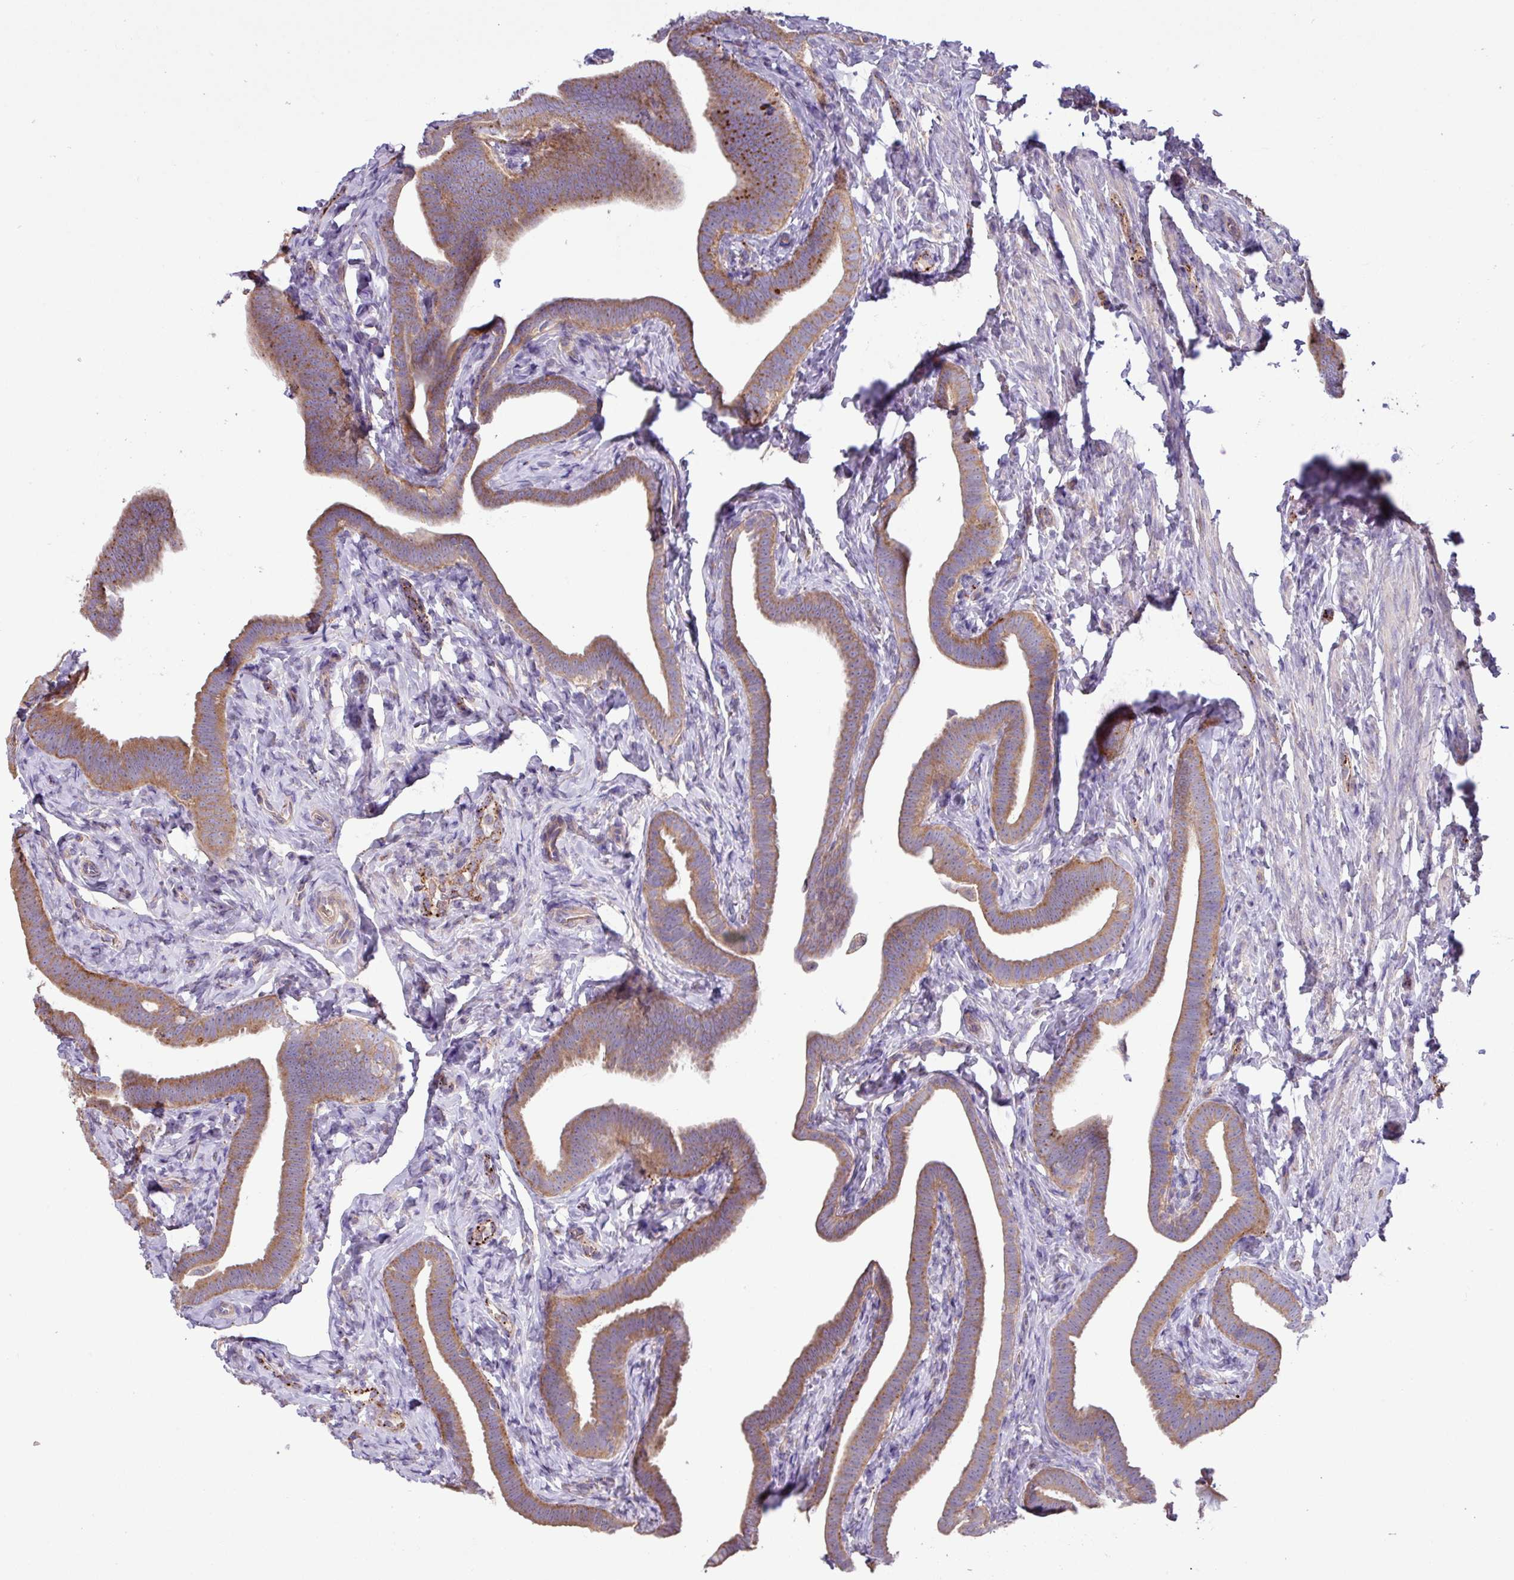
{"staining": {"intensity": "moderate", "quantity": ">75%", "location": "cytoplasmic/membranous"}, "tissue": "fallopian tube", "cell_type": "Glandular cells", "image_type": "normal", "snomed": [{"axis": "morphology", "description": "Normal tissue, NOS"}, {"axis": "topography", "description": "Fallopian tube"}], "caption": "Immunohistochemistry photomicrograph of normal fallopian tube stained for a protein (brown), which shows medium levels of moderate cytoplasmic/membranous staining in about >75% of glandular cells.", "gene": "PPM1J", "patient": {"sex": "female", "age": 69}}